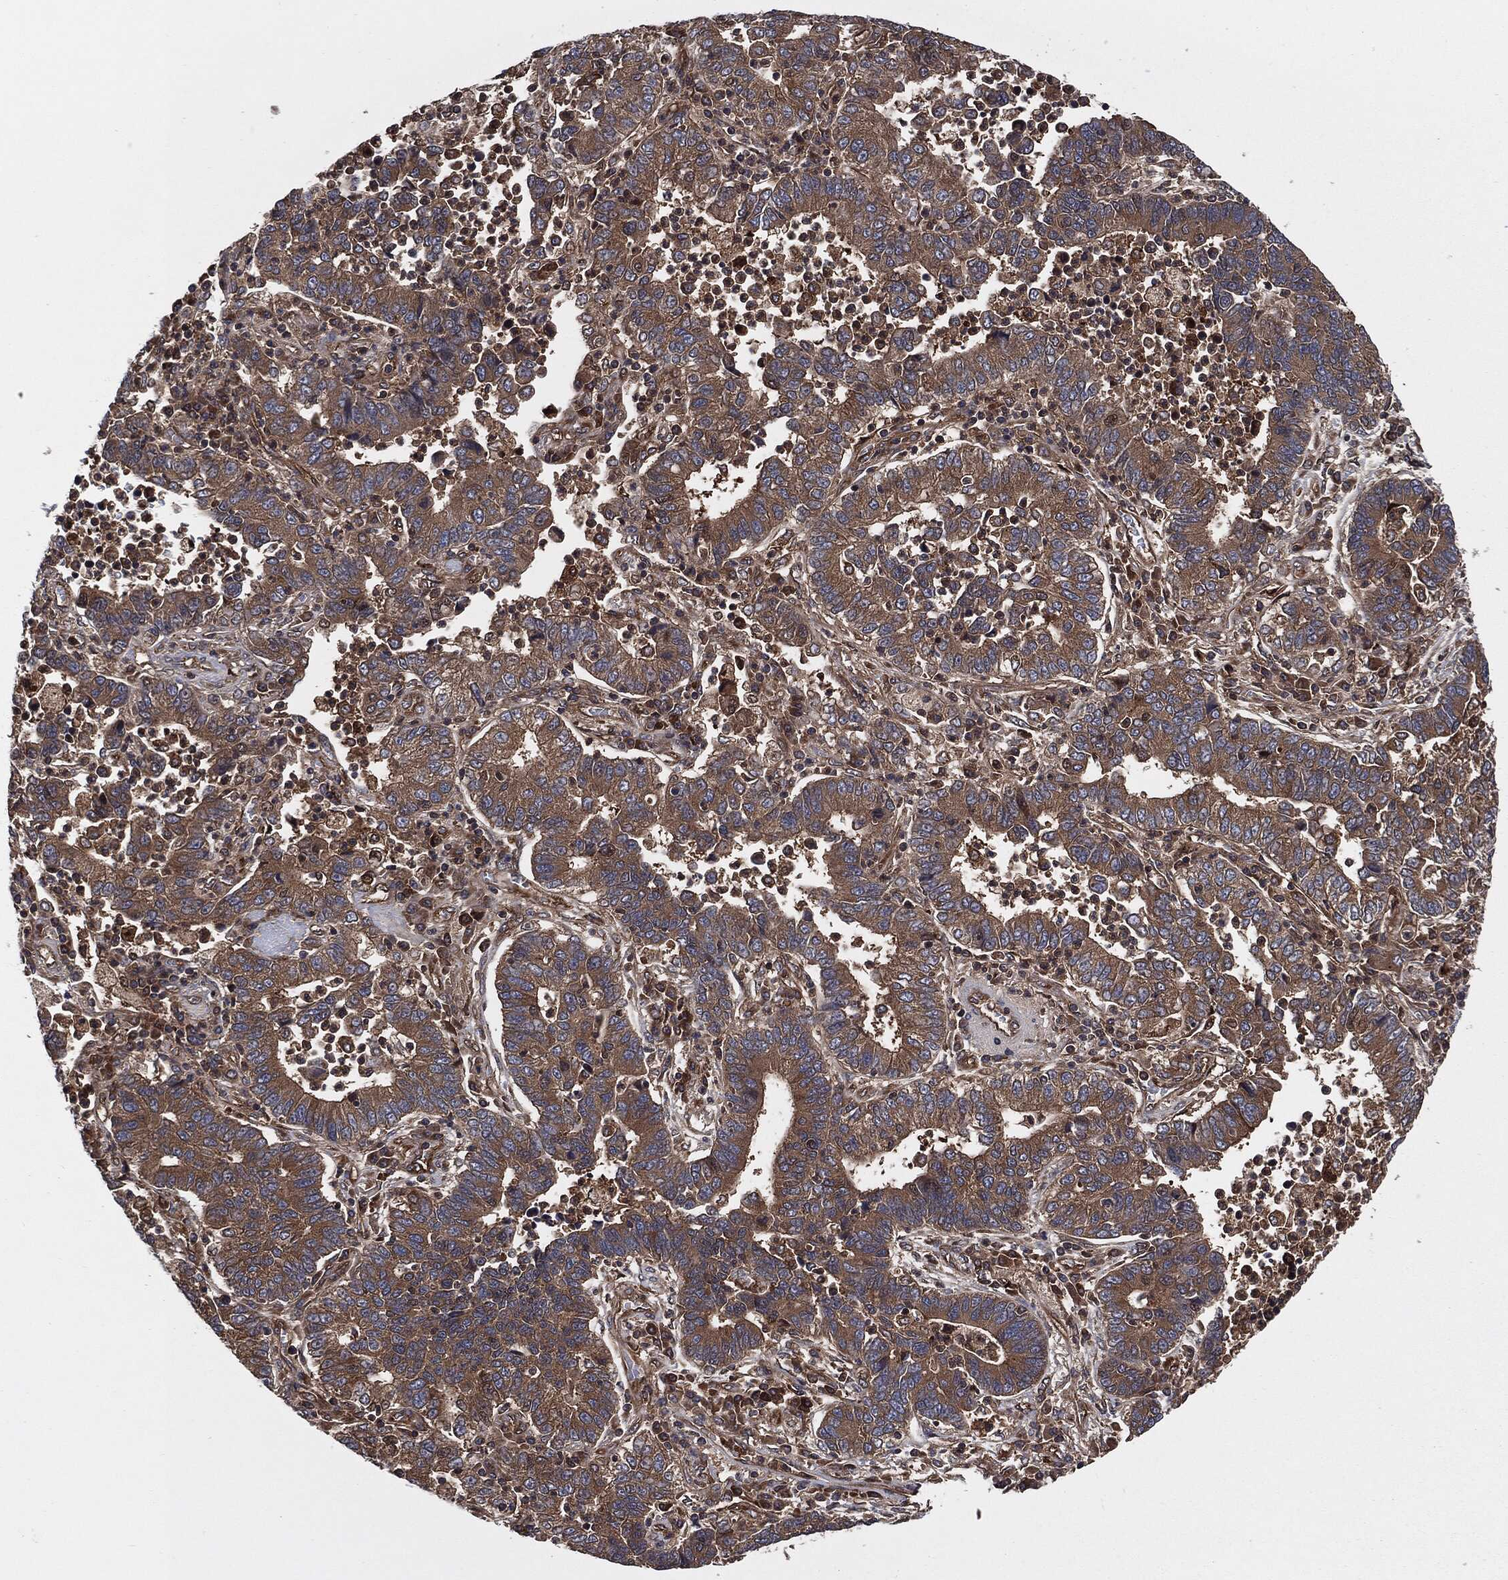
{"staining": {"intensity": "weak", "quantity": ">75%", "location": "cytoplasmic/membranous"}, "tissue": "lung cancer", "cell_type": "Tumor cells", "image_type": "cancer", "snomed": [{"axis": "morphology", "description": "Adenocarcinoma, NOS"}, {"axis": "topography", "description": "Lung"}], "caption": "IHC of human adenocarcinoma (lung) reveals low levels of weak cytoplasmic/membranous positivity in approximately >75% of tumor cells.", "gene": "XPNPEP1", "patient": {"sex": "female", "age": 57}}